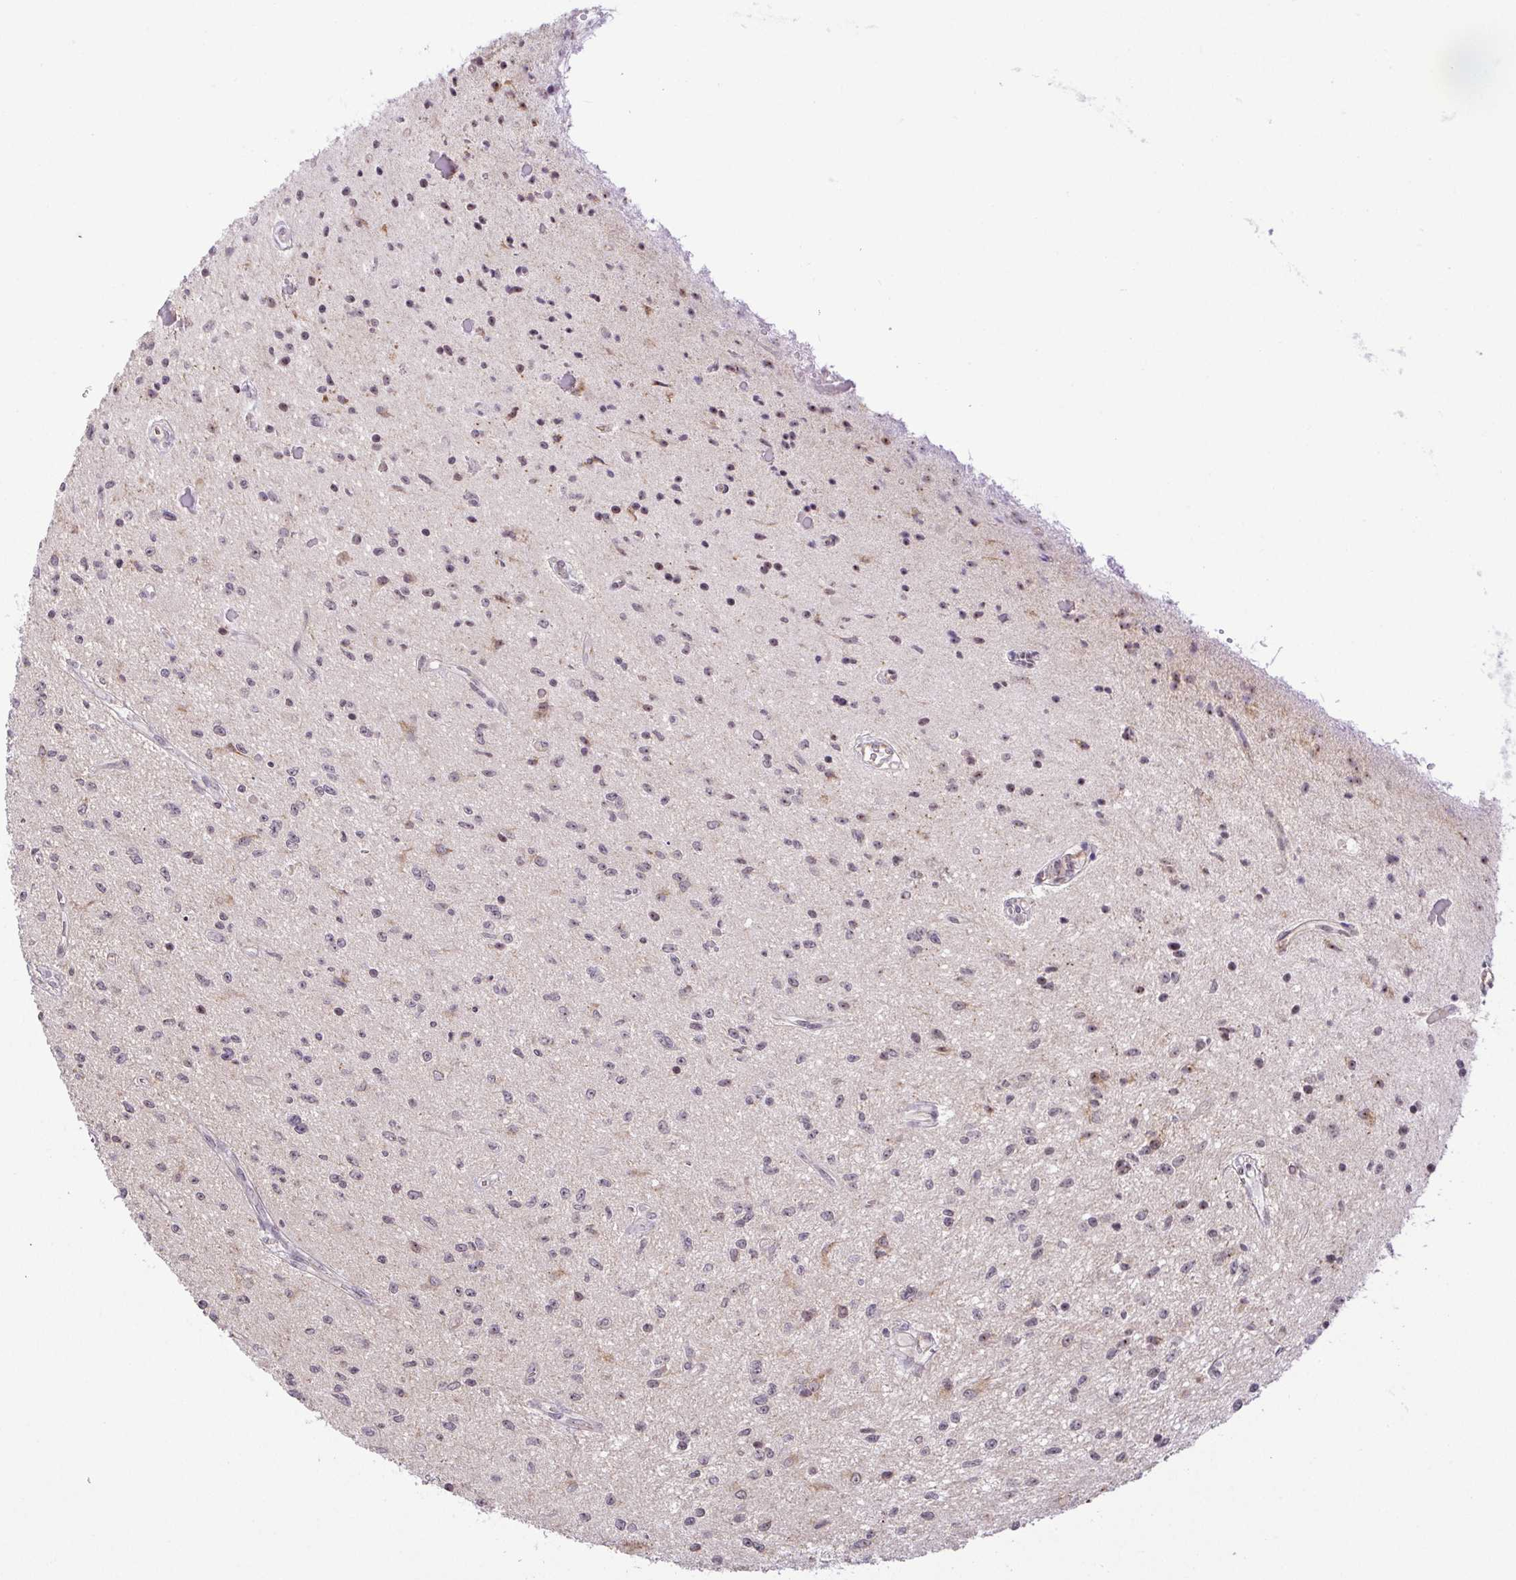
{"staining": {"intensity": "weak", "quantity": "<25%", "location": "nuclear"}, "tissue": "glioma", "cell_type": "Tumor cells", "image_type": "cancer", "snomed": [{"axis": "morphology", "description": "Glioma, malignant, Low grade"}, {"axis": "topography", "description": "Cerebellum"}], "caption": "This is an immunohistochemistry (IHC) photomicrograph of human malignant low-grade glioma. There is no expression in tumor cells.", "gene": "RSL24D1", "patient": {"sex": "female", "age": 14}}